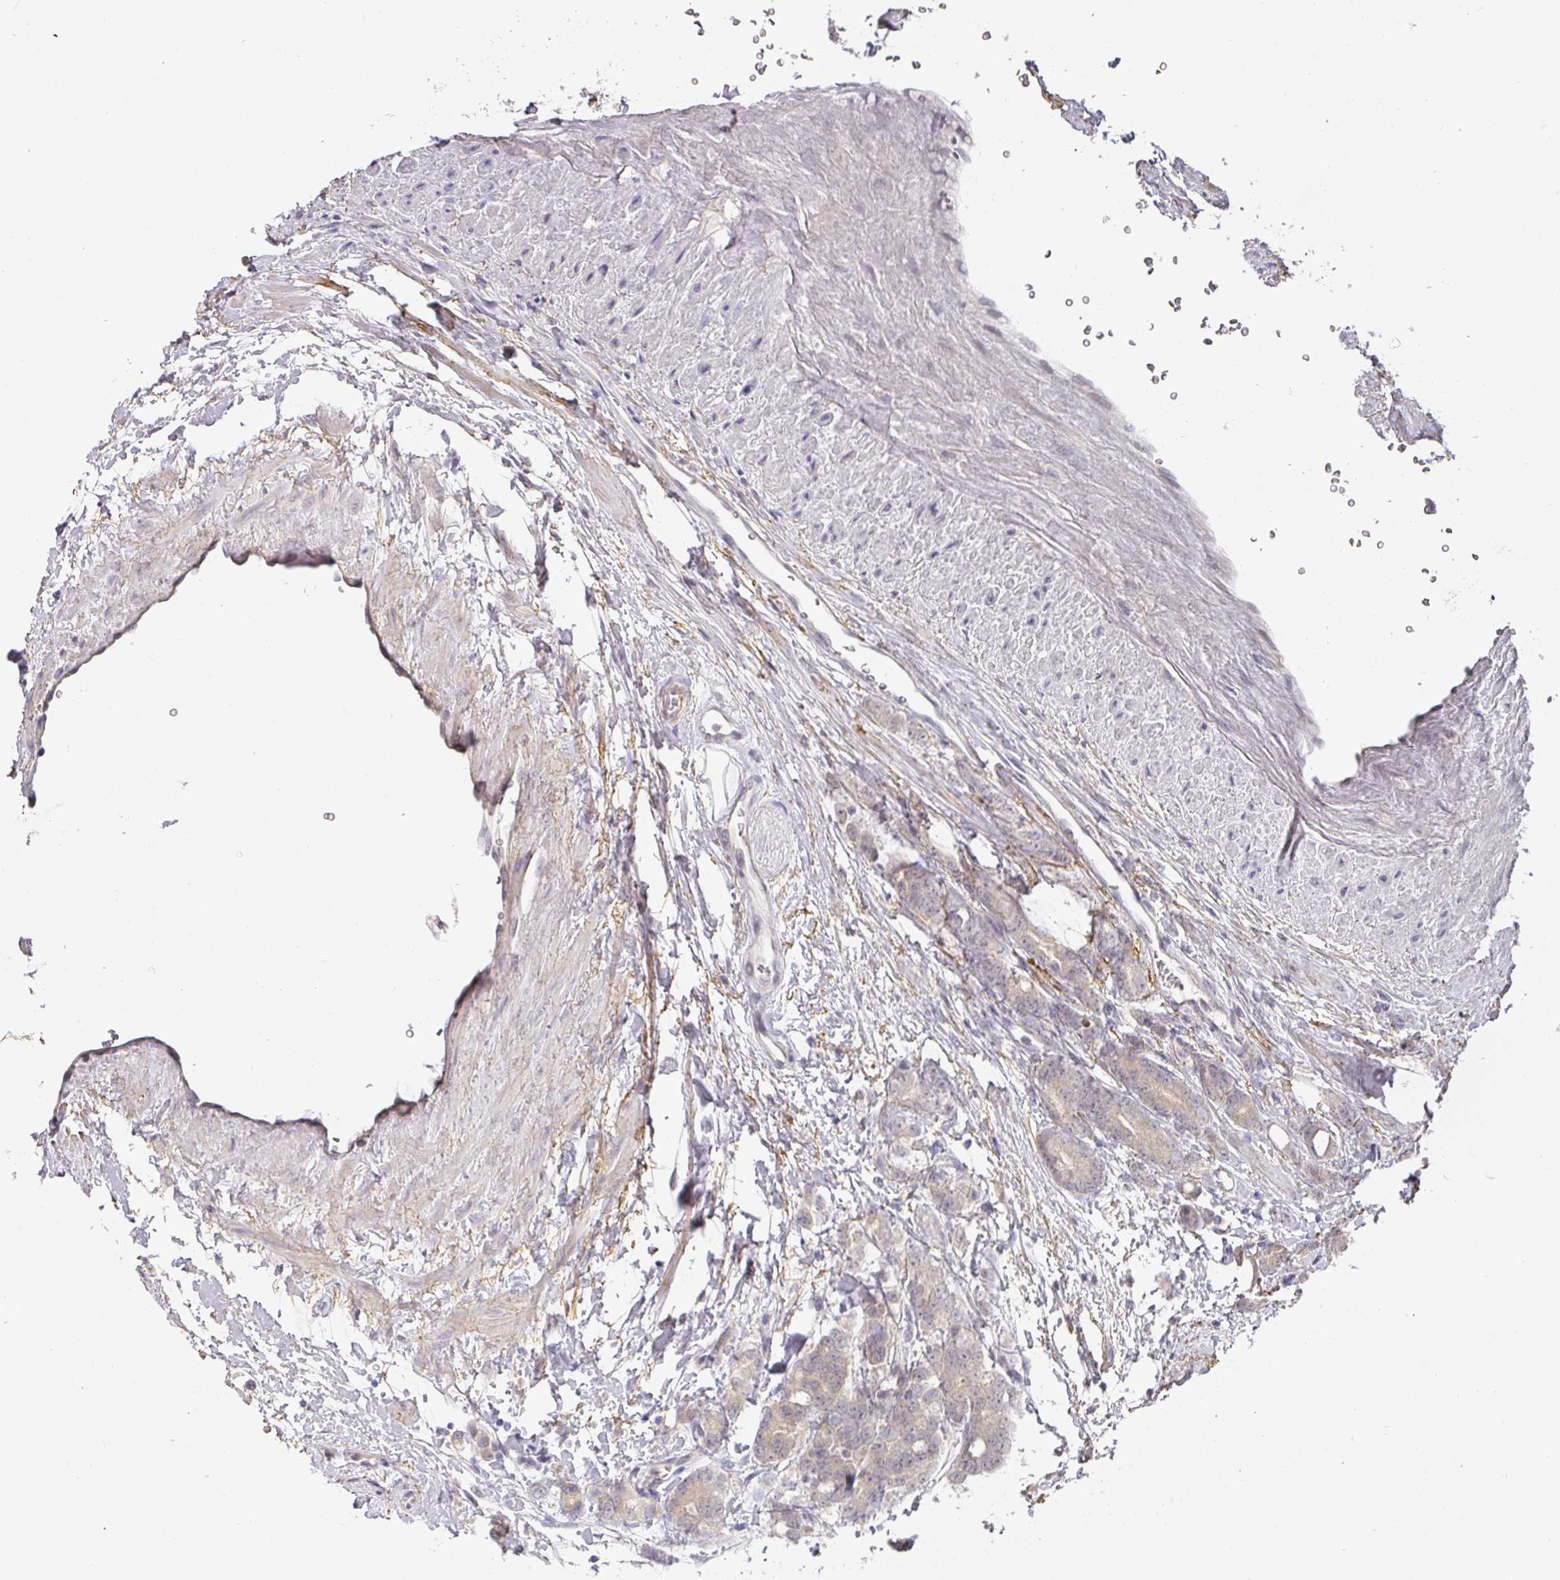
{"staining": {"intensity": "weak", "quantity": ">75%", "location": "cytoplasmic/membranous"}, "tissue": "prostate cancer", "cell_type": "Tumor cells", "image_type": "cancer", "snomed": [{"axis": "morphology", "description": "Adenocarcinoma, High grade"}, {"axis": "topography", "description": "Prostate"}], "caption": "Approximately >75% of tumor cells in human prostate adenocarcinoma (high-grade) exhibit weak cytoplasmic/membranous protein positivity as visualized by brown immunohistochemical staining.", "gene": "FOXN4", "patient": {"sex": "male", "age": 62}}